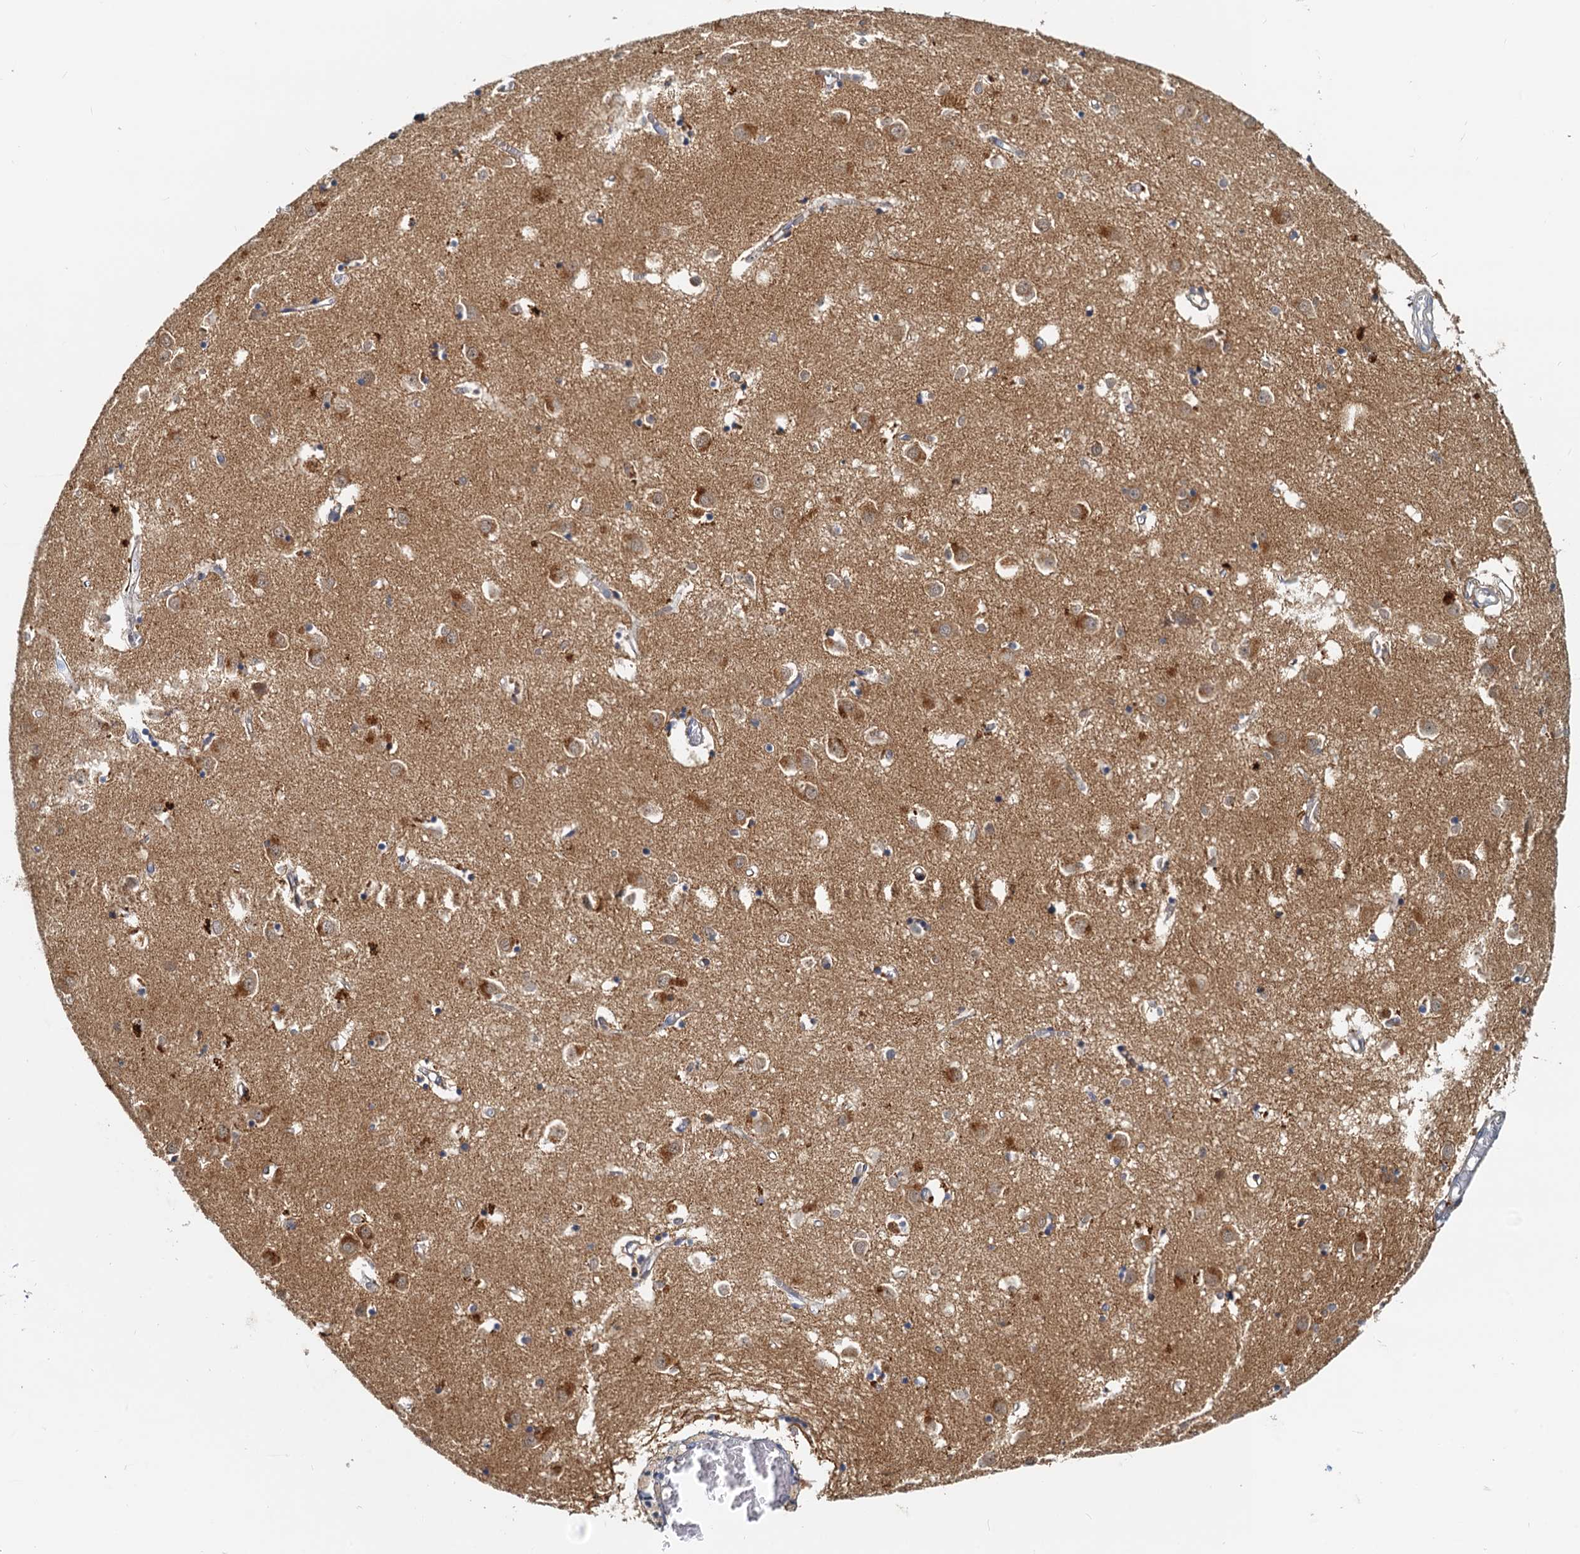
{"staining": {"intensity": "moderate", "quantity": "25%-75%", "location": "cytoplasmic/membranous"}, "tissue": "caudate", "cell_type": "Glial cells", "image_type": "normal", "snomed": [{"axis": "morphology", "description": "Normal tissue, NOS"}, {"axis": "topography", "description": "Lateral ventricle wall"}], "caption": "Caudate stained with DAB (3,3'-diaminobenzidine) immunohistochemistry displays medium levels of moderate cytoplasmic/membranous positivity in approximately 25%-75% of glial cells.", "gene": "TOLLIP", "patient": {"sex": "male", "age": 70}}